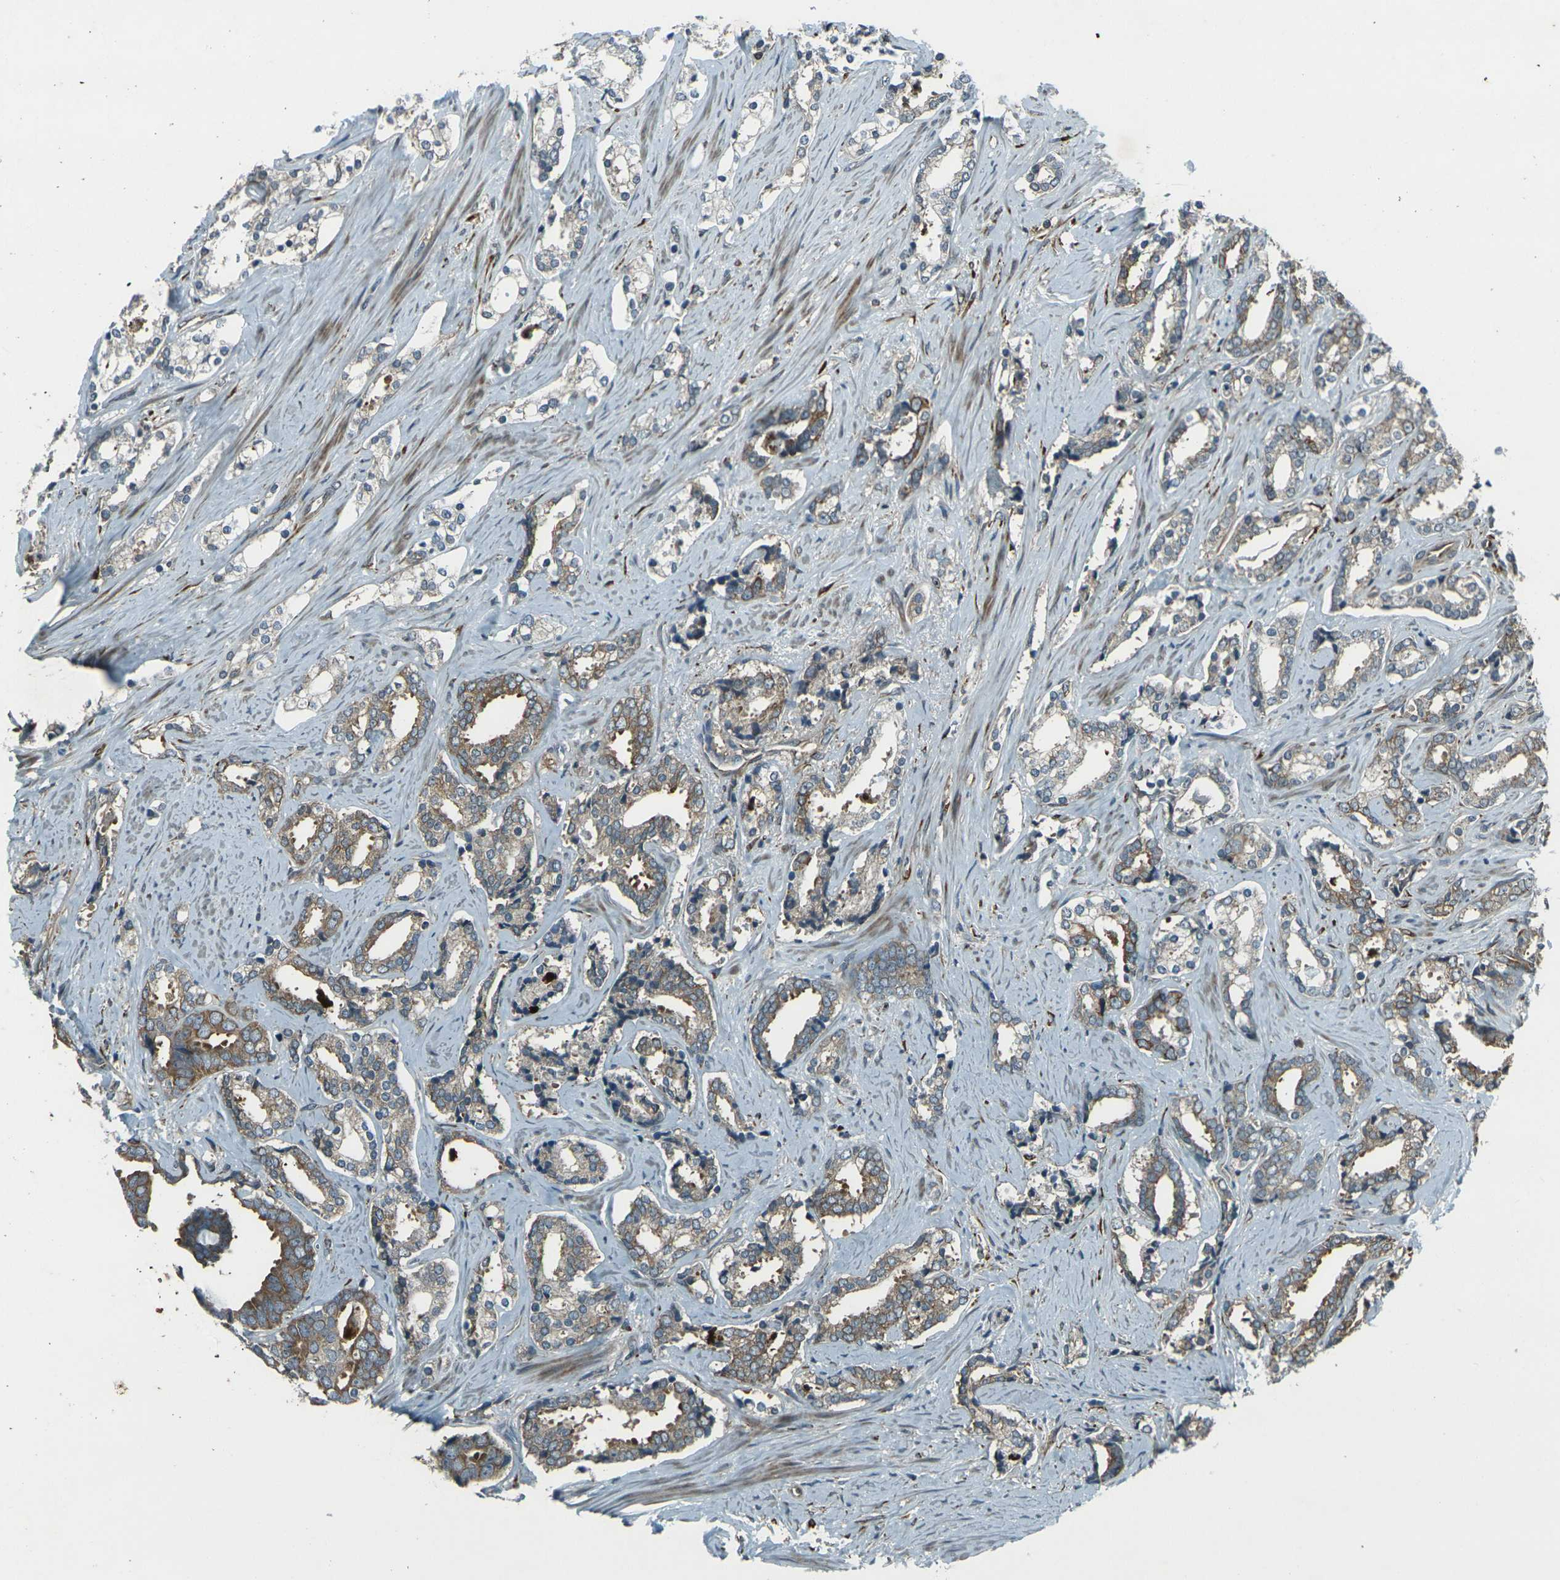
{"staining": {"intensity": "moderate", "quantity": "25%-75%", "location": "cytoplasmic/membranous"}, "tissue": "prostate cancer", "cell_type": "Tumor cells", "image_type": "cancer", "snomed": [{"axis": "morphology", "description": "Adenocarcinoma, High grade"}, {"axis": "topography", "description": "Prostate"}], "caption": "Immunohistochemical staining of prostate cancer displays medium levels of moderate cytoplasmic/membranous positivity in about 25%-75% of tumor cells.", "gene": "LSMEM1", "patient": {"sex": "male", "age": 67}}